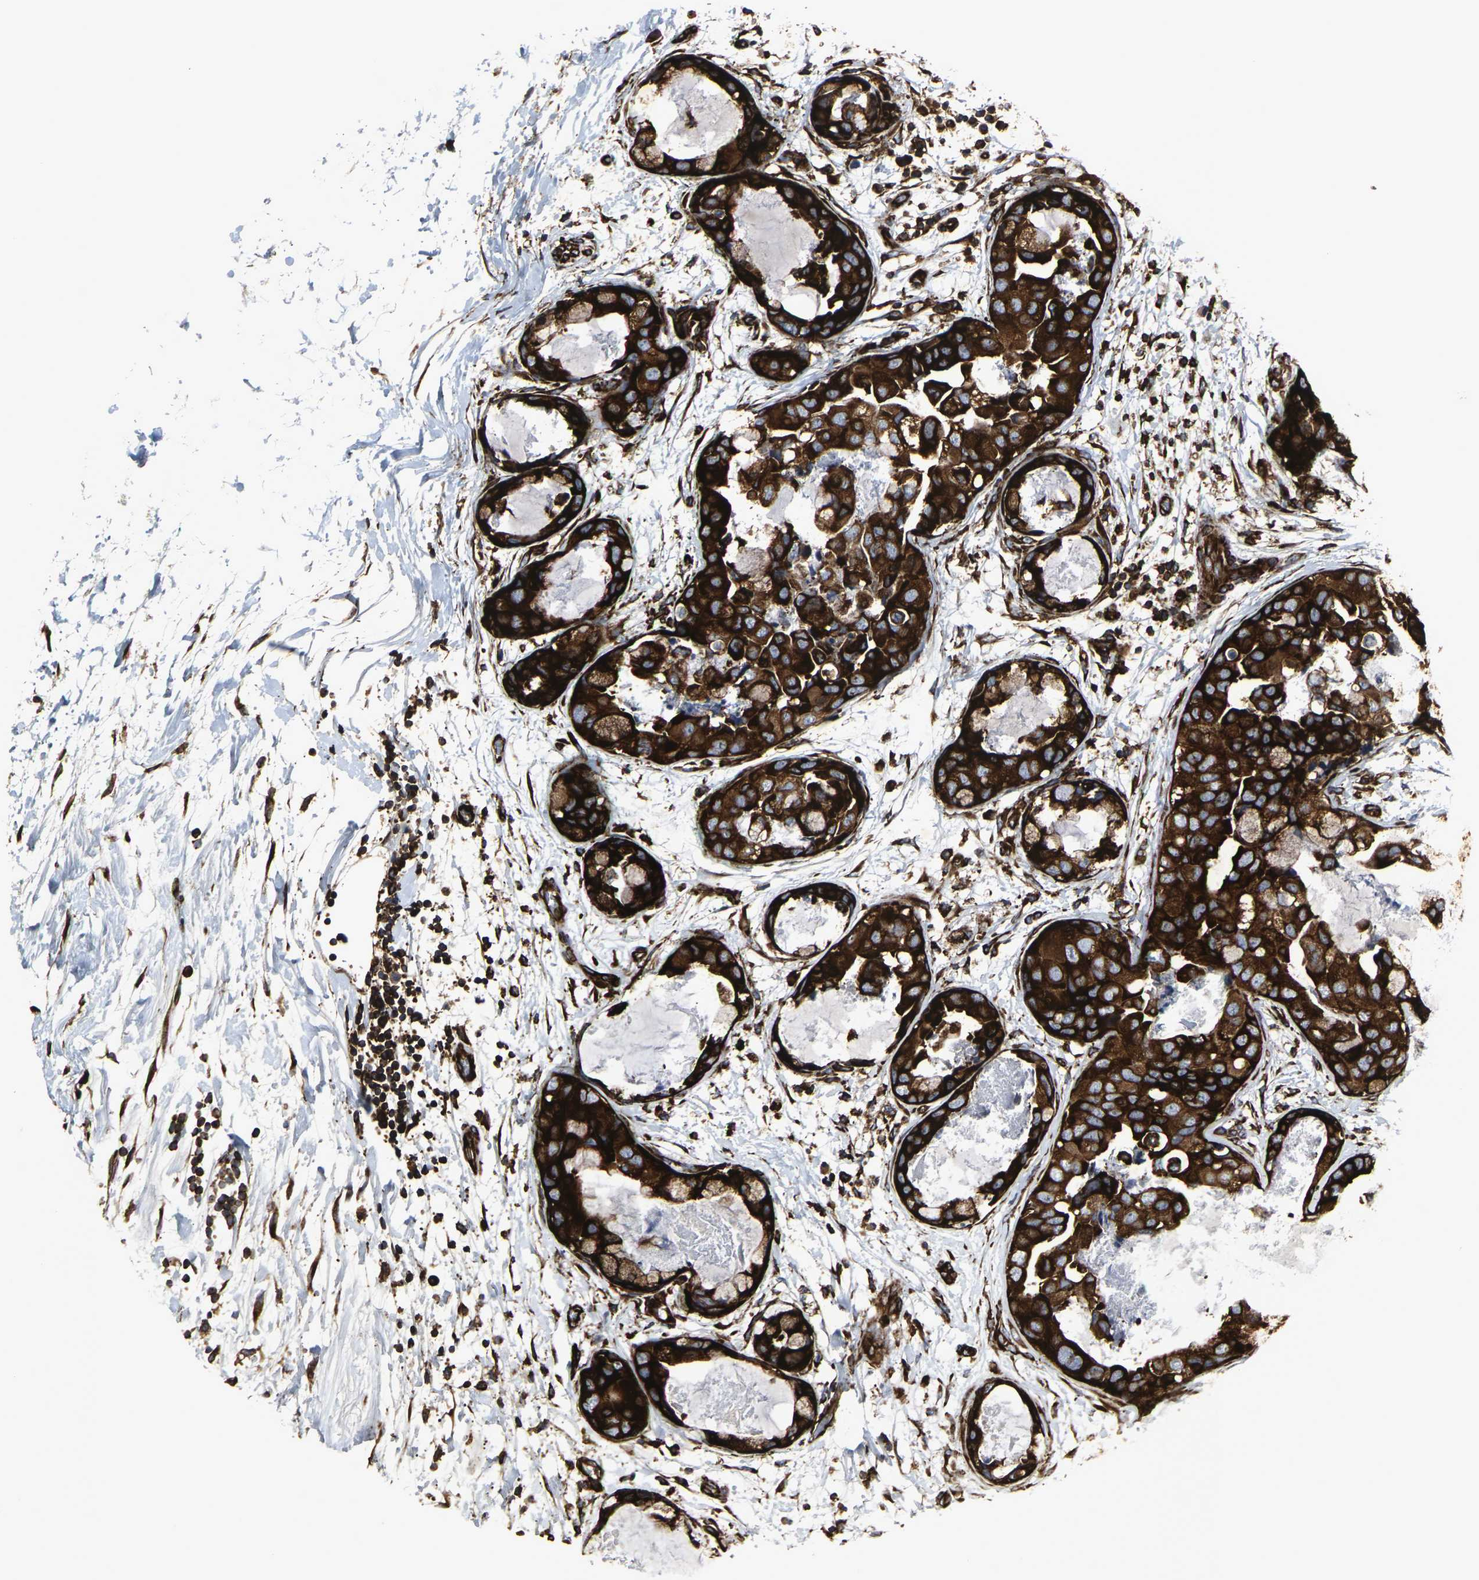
{"staining": {"intensity": "strong", "quantity": ">75%", "location": "cytoplasmic/membranous"}, "tissue": "breast cancer", "cell_type": "Tumor cells", "image_type": "cancer", "snomed": [{"axis": "morphology", "description": "Duct carcinoma"}, {"axis": "topography", "description": "Breast"}], "caption": "Immunohistochemistry (IHC) micrograph of breast cancer stained for a protein (brown), which exhibits high levels of strong cytoplasmic/membranous expression in approximately >75% of tumor cells.", "gene": "MARCHF2", "patient": {"sex": "female", "age": 40}}